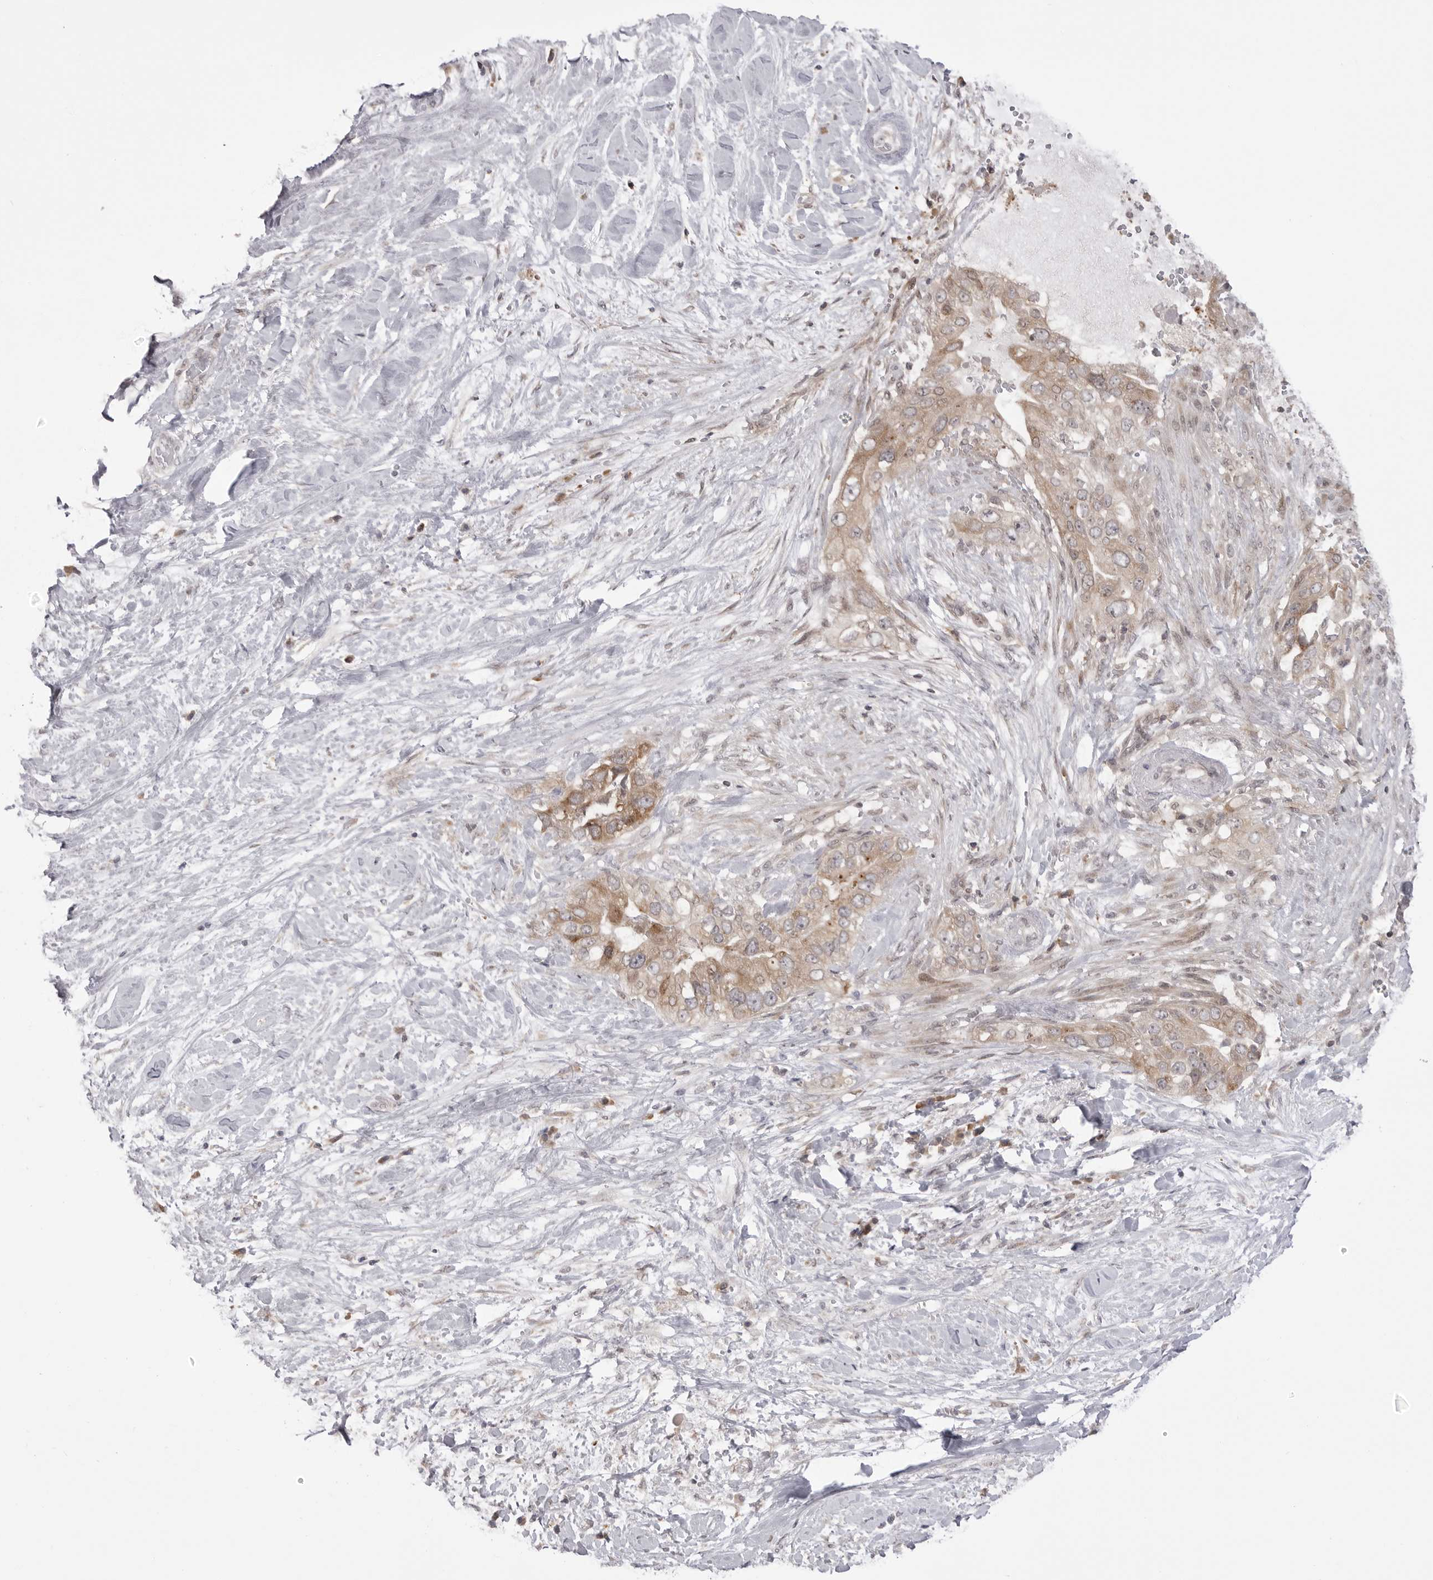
{"staining": {"intensity": "moderate", "quantity": ">75%", "location": "cytoplasmic/membranous"}, "tissue": "pancreatic cancer", "cell_type": "Tumor cells", "image_type": "cancer", "snomed": [{"axis": "morphology", "description": "Inflammation, NOS"}, {"axis": "morphology", "description": "Adenocarcinoma, NOS"}, {"axis": "topography", "description": "Pancreas"}], "caption": "Pancreatic cancer stained with a protein marker displays moderate staining in tumor cells.", "gene": "PTK2B", "patient": {"sex": "female", "age": 56}}